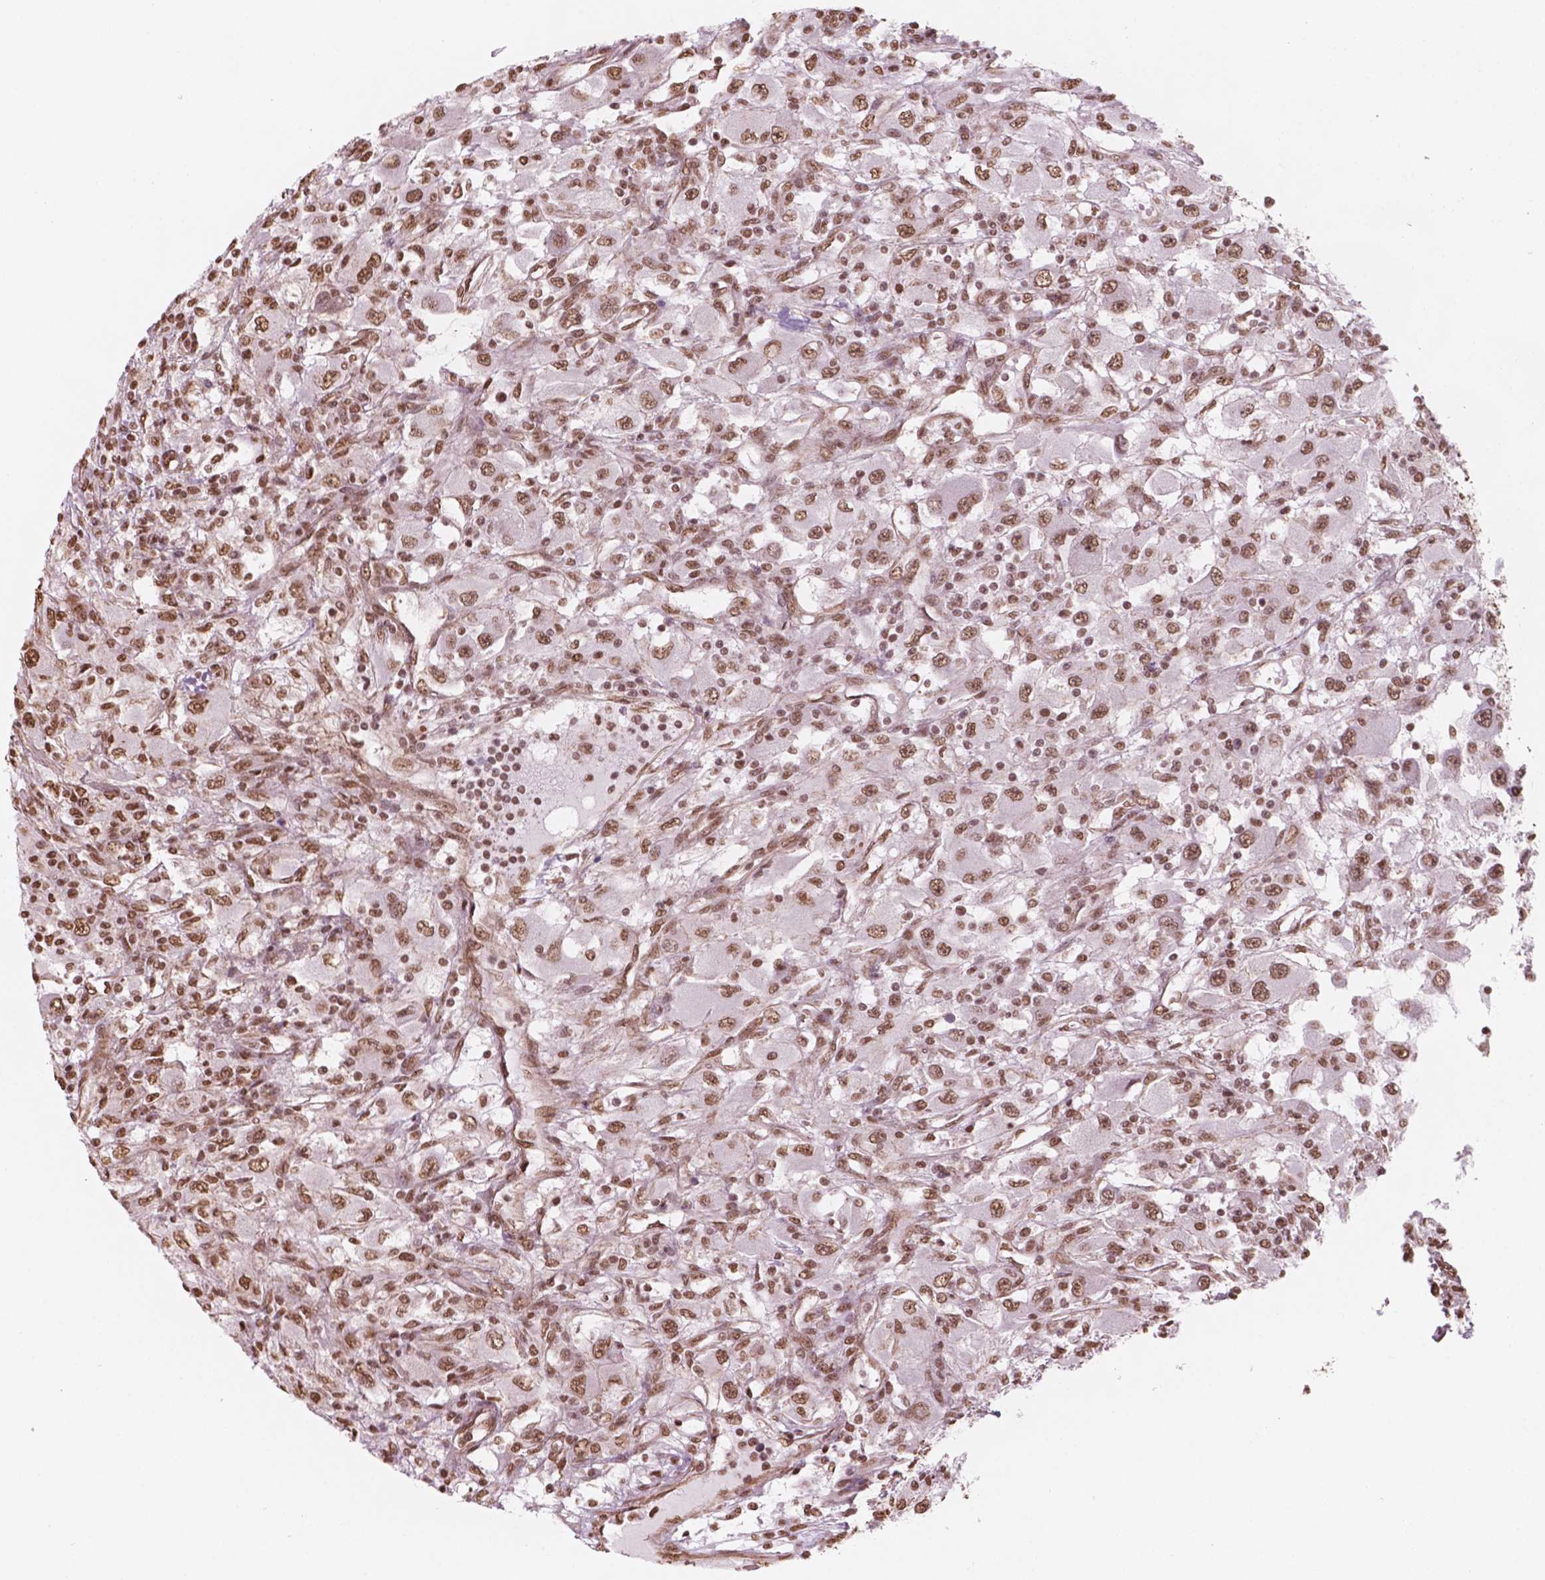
{"staining": {"intensity": "moderate", "quantity": ">75%", "location": "nuclear"}, "tissue": "renal cancer", "cell_type": "Tumor cells", "image_type": "cancer", "snomed": [{"axis": "morphology", "description": "Adenocarcinoma, NOS"}, {"axis": "topography", "description": "Kidney"}], "caption": "Tumor cells show medium levels of moderate nuclear positivity in about >75% of cells in human adenocarcinoma (renal). (DAB (3,3'-diaminobenzidine) IHC, brown staining for protein, blue staining for nuclei).", "gene": "GTF3C5", "patient": {"sex": "female", "age": 67}}